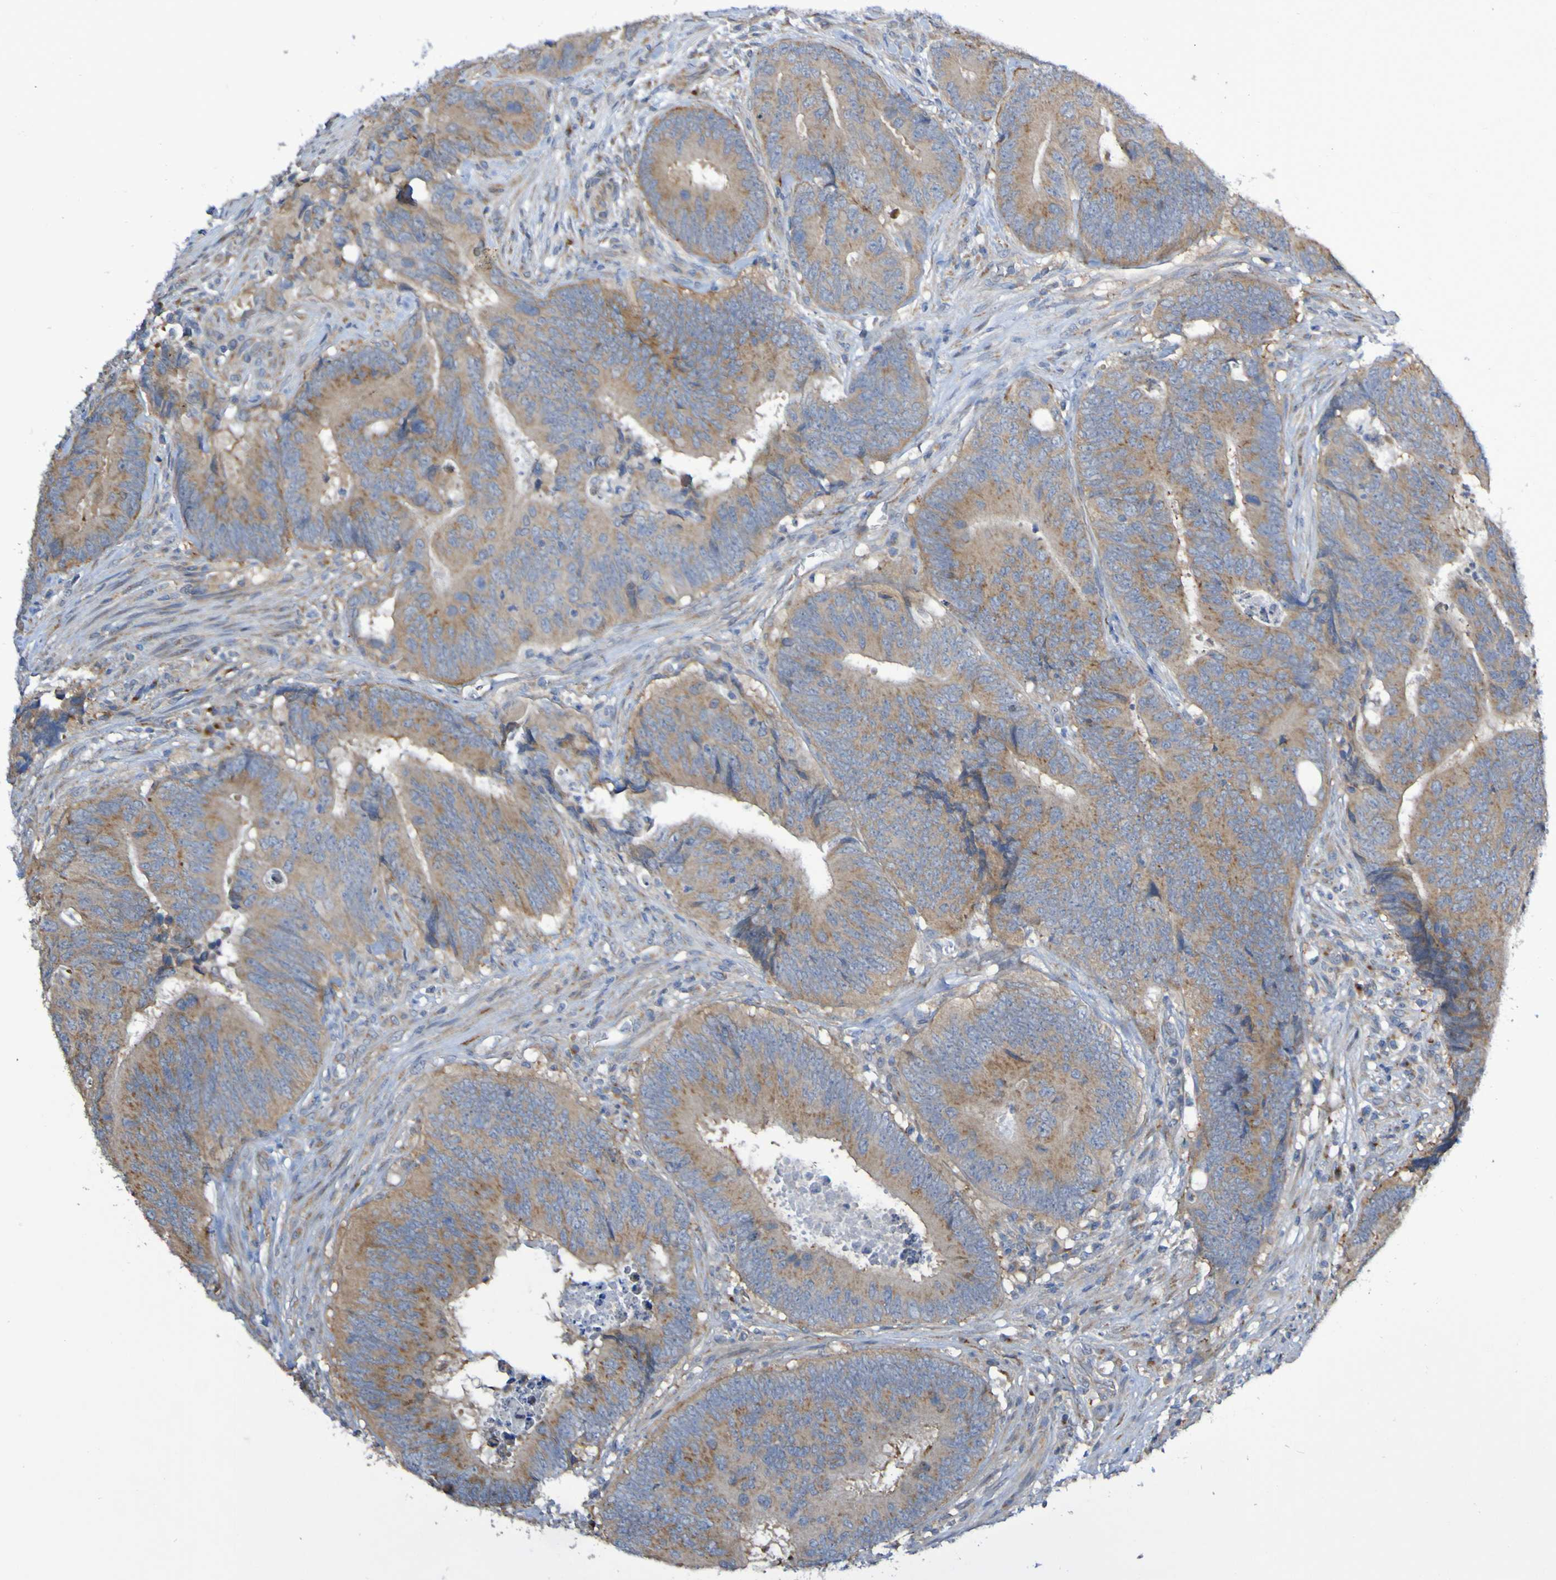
{"staining": {"intensity": "moderate", "quantity": ">75%", "location": "cytoplasmic/membranous"}, "tissue": "colorectal cancer", "cell_type": "Tumor cells", "image_type": "cancer", "snomed": [{"axis": "morphology", "description": "Normal tissue, NOS"}, {"axis": "morphology", "description": "Adenocarcinoma, NOS"}, {"axis": "topography", "description": "Colon"}], "caption": "Moderate cytoplasmic/membranous expression for a protein is identified in approximately >75% of tumor cells of adenocarcinoma (colorectal) using IHC.", "gene": "LMBRD2", "patient": {"sex": "male", "age": 56}}